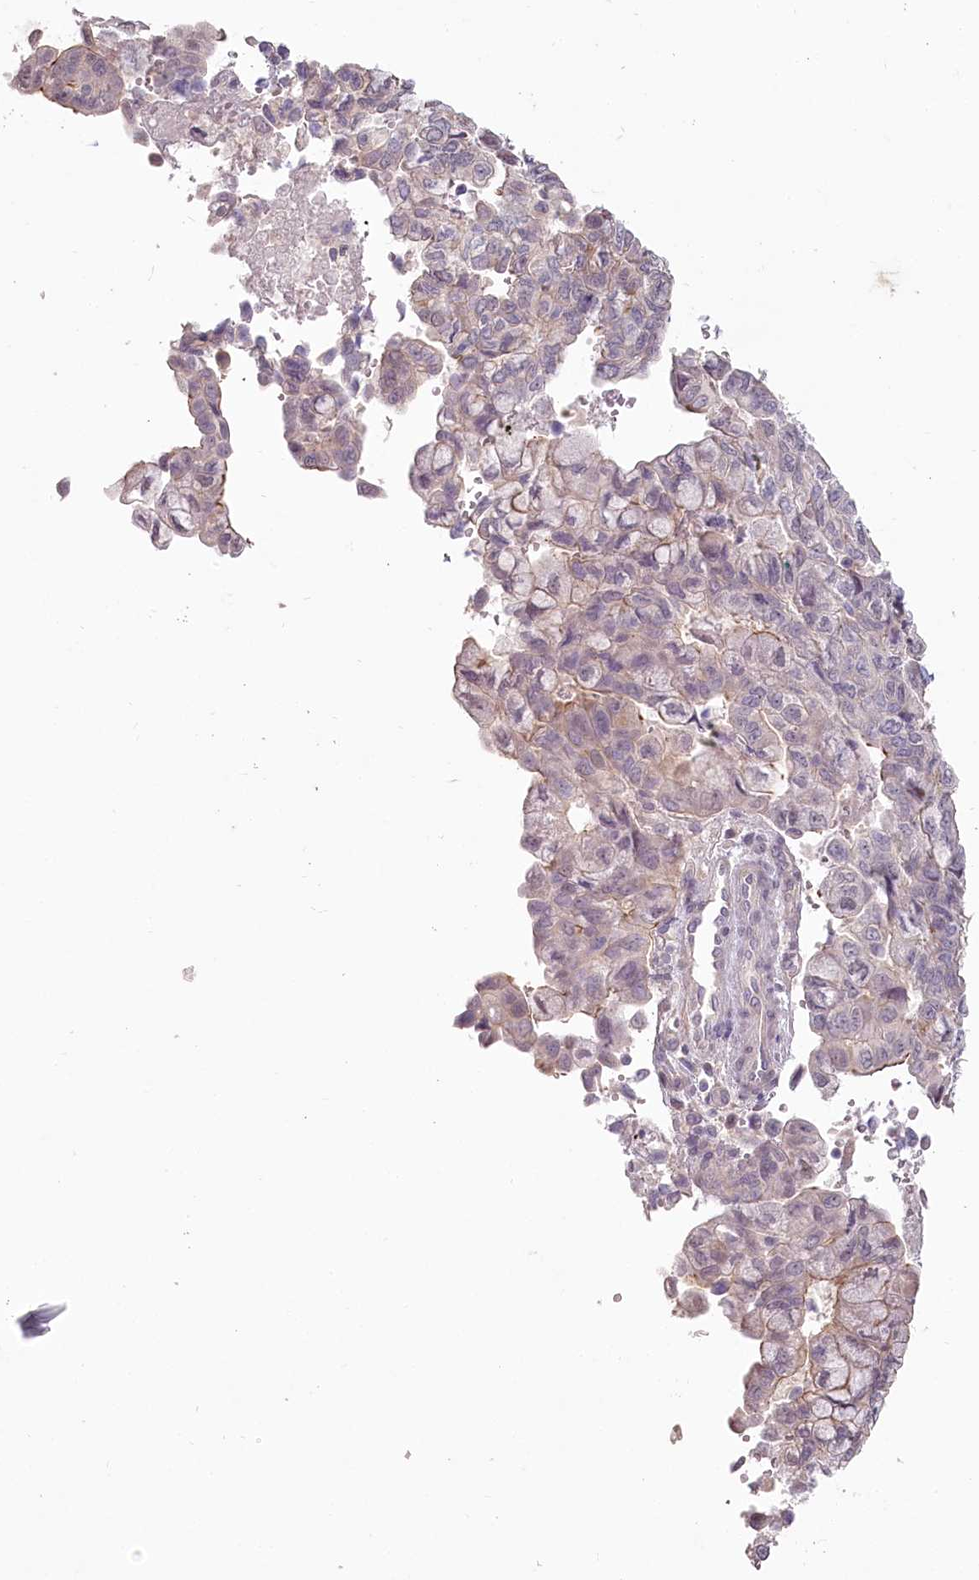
{"staining": {"intensity": "weak", "quantity": "<25%", "location": "cytoplasmic/membranous"}, "tissue": "pancreatic cancer", "cell_type": "Tumor cells", "image_type": "cancer", "snomed": [{"axis": "morphology", "description": "Adenocarcinoma, NOS"}, {"axis": "topography", "description": "Pancreas"}], "caption": "Immunohistochemistry photomicrograph of neoplastic tissue: human pancreatic adenocarcinoma stained with DAB reveals no significant protein expression in tumor cells.", "gene": "USP11", "patient": {"sex": "male", "age": 51}}